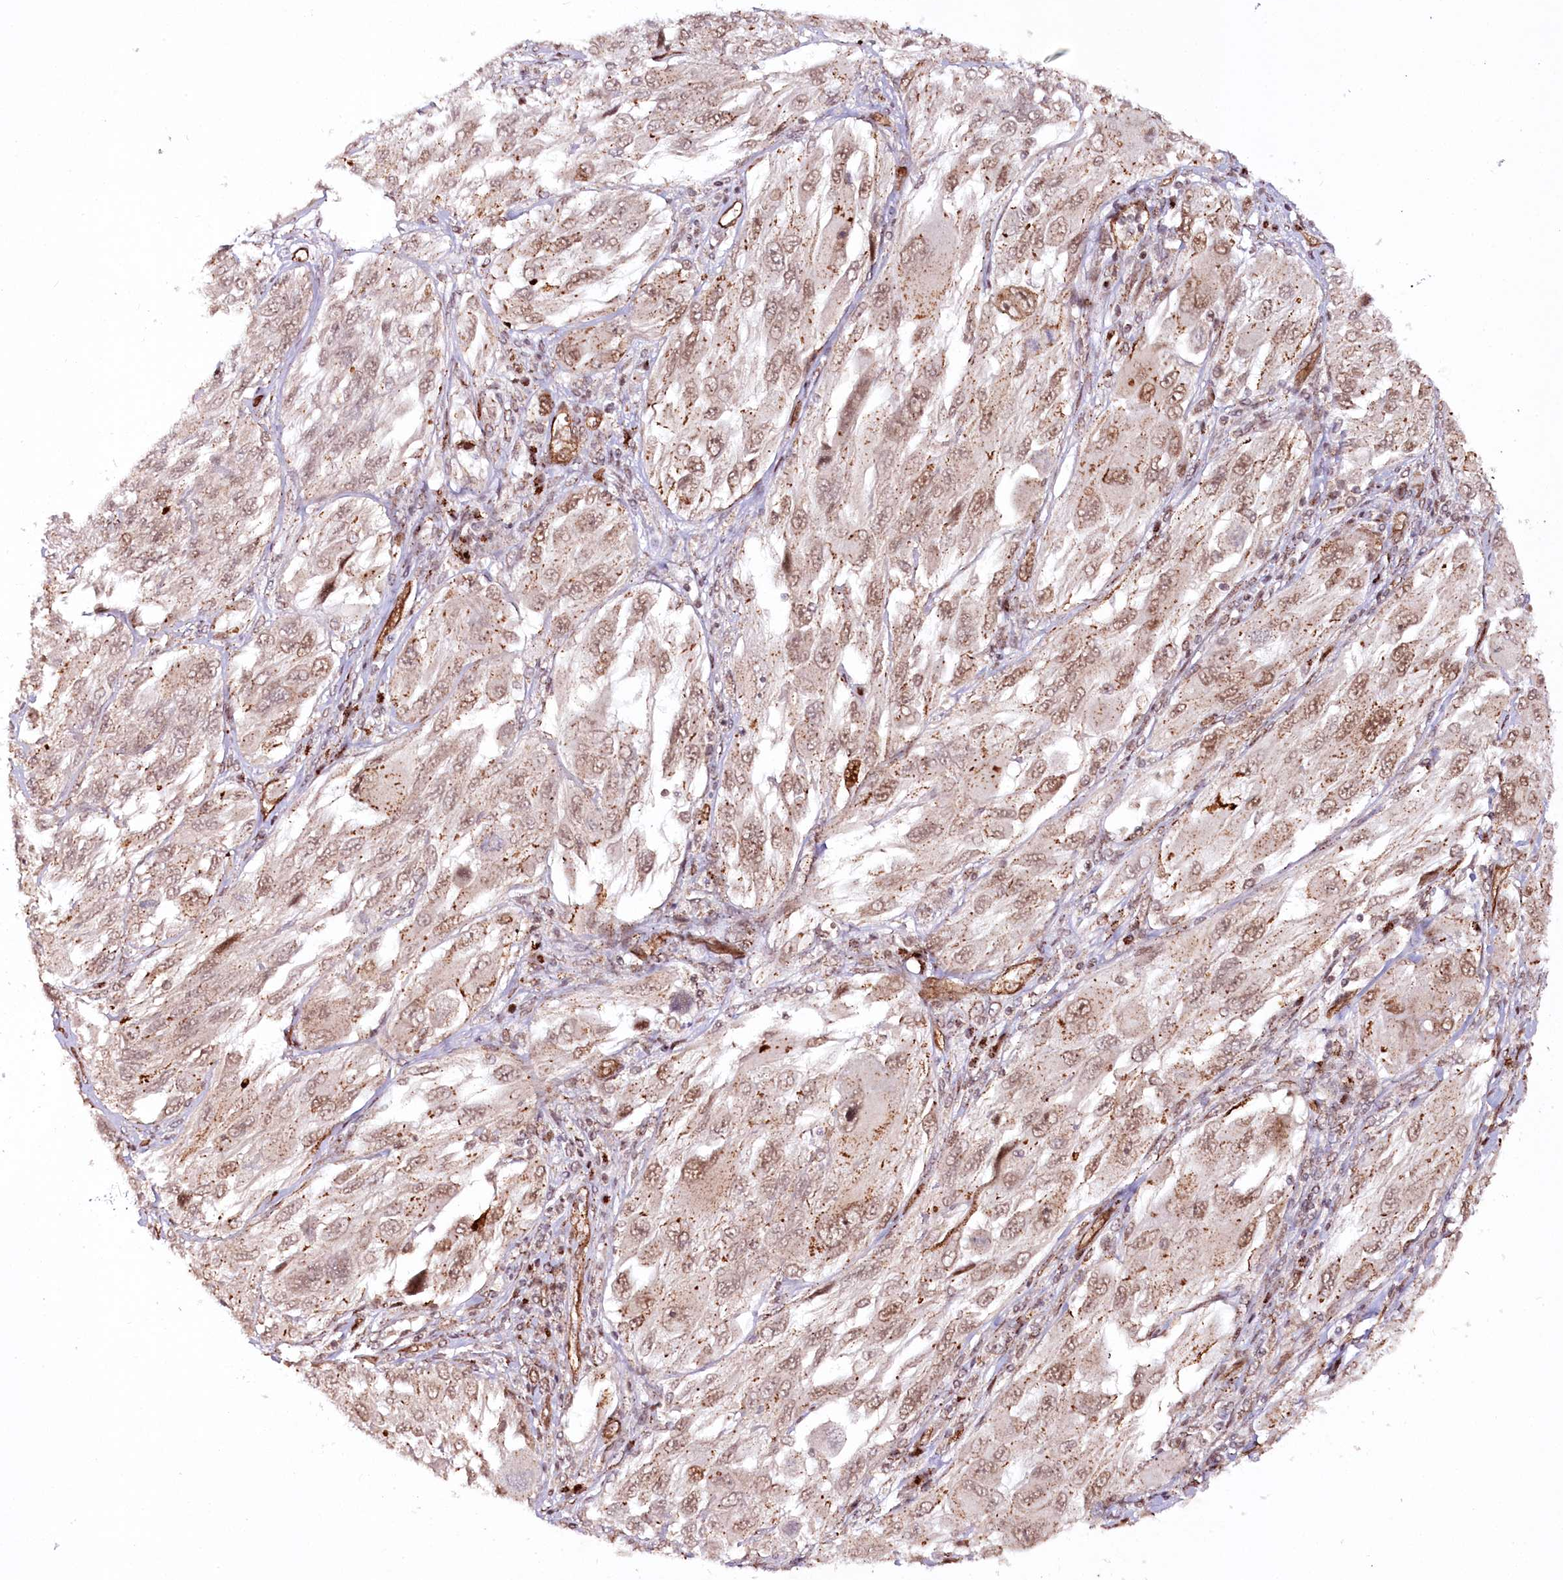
{"staining": {"intensity": "moderate", "quantity": ">75%", "location": "nuclear"}, "tissue": "melanoma", "cell_type": "Tumor cells", "image_type": "cancer", "snomed": [{"axis": "morphology", "description": "Malignant melanoma, NOS"}, {"axis": "topography", "description": "Skin"}], "caption": "Immunohistochemical staining of melanoma shows medium levels of moderate nuclear protein positivity in approximately >75% of tumor cells. (brown staining indicates protein expression, while blue staining denotes nuclei).", "gene": "COPG1", "patient": {"sex": "female", "age": 91}}